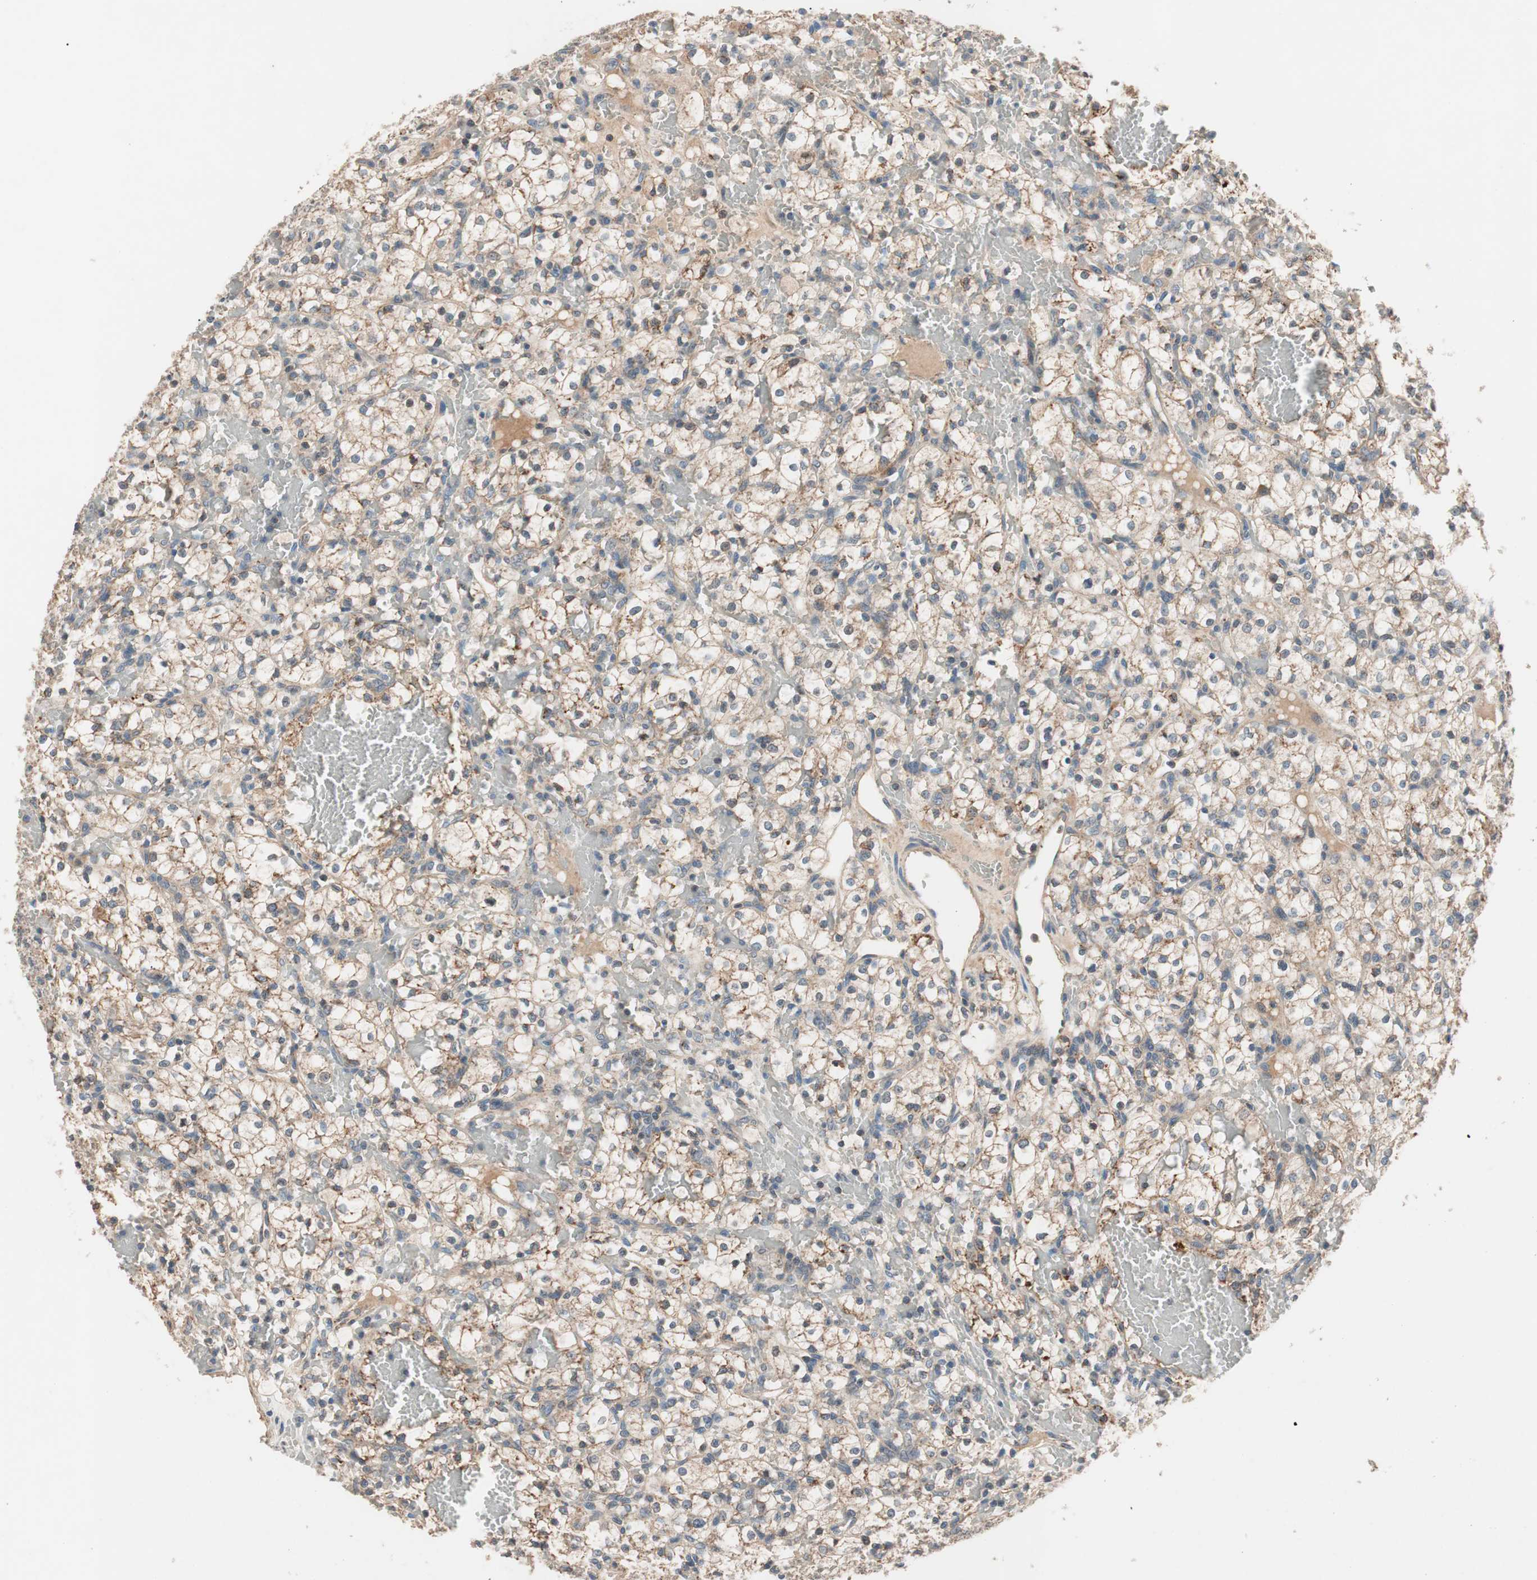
{"staining": {"intensity": "moderate", "quantity": ">75%", "location": "cytoplasmic/membranous"}, "tissue": "renal cancer", "cell_type": "Tumor cells", "image_type": "cancer", "snomed": [{"axis": "morphology", "description": "Adenocarcinoma, NOS"}, {"axis": "topography", "description": "Kidney"}], "caption": "Immunohistochemistry staining of renal cancer (adenocarcinoma), which displays medium levels of moderate cytoplasmic/membranous positivity in approximately >75% of tumor cells indicating moderate cytoplasmic/membranous protein expression. The staining was performed using DAB (3,3'-diaminobenzidine) (brown) for protein detection and nuclei were counterstained in hematoxylin (blue).", "gene": "HPN", "patient": {"sex": "female", "age": 60}}